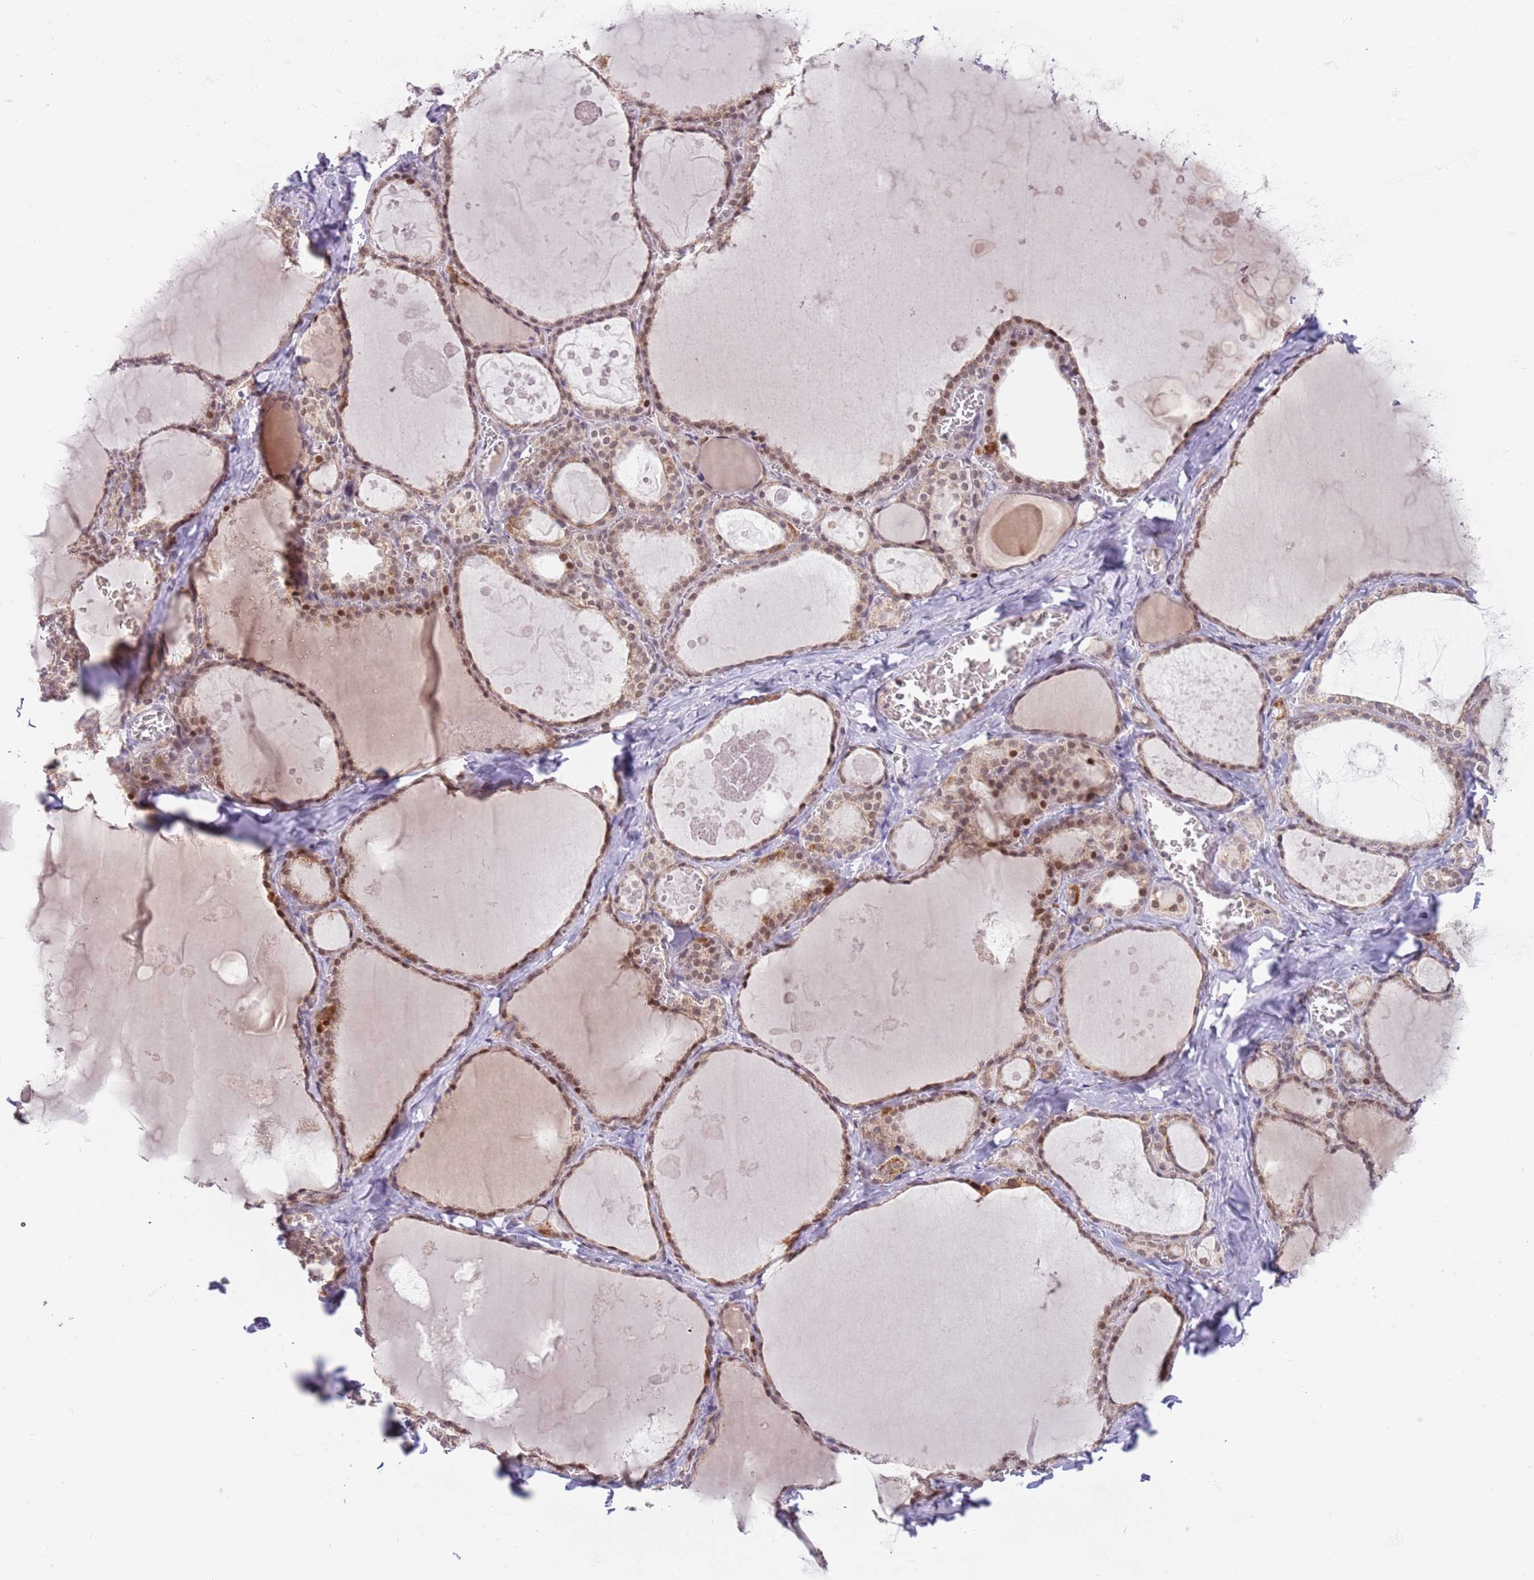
{"staining": {"intensity": "moderate", "quantity": "25%-75%", "location": "cytoplasmic/membranous,nuclear"}, "tissue": "thyroid gland", "cell_type": "Glandular cells", "image_type": "normal", "snomed": [{"axis": "morphology", "description": "Normal tissue, NOS"}, {"axis": "topography", "description": "Thyroid gland"}], "caption": "Thyroid gland stained with a brown dye shows moderate cytoplasmic/membranous,nuclear positive positivity in about 25%-75% of glandular cells.", "gene": "TIMM13", "patient": {"sex": "male", "age": 56}}